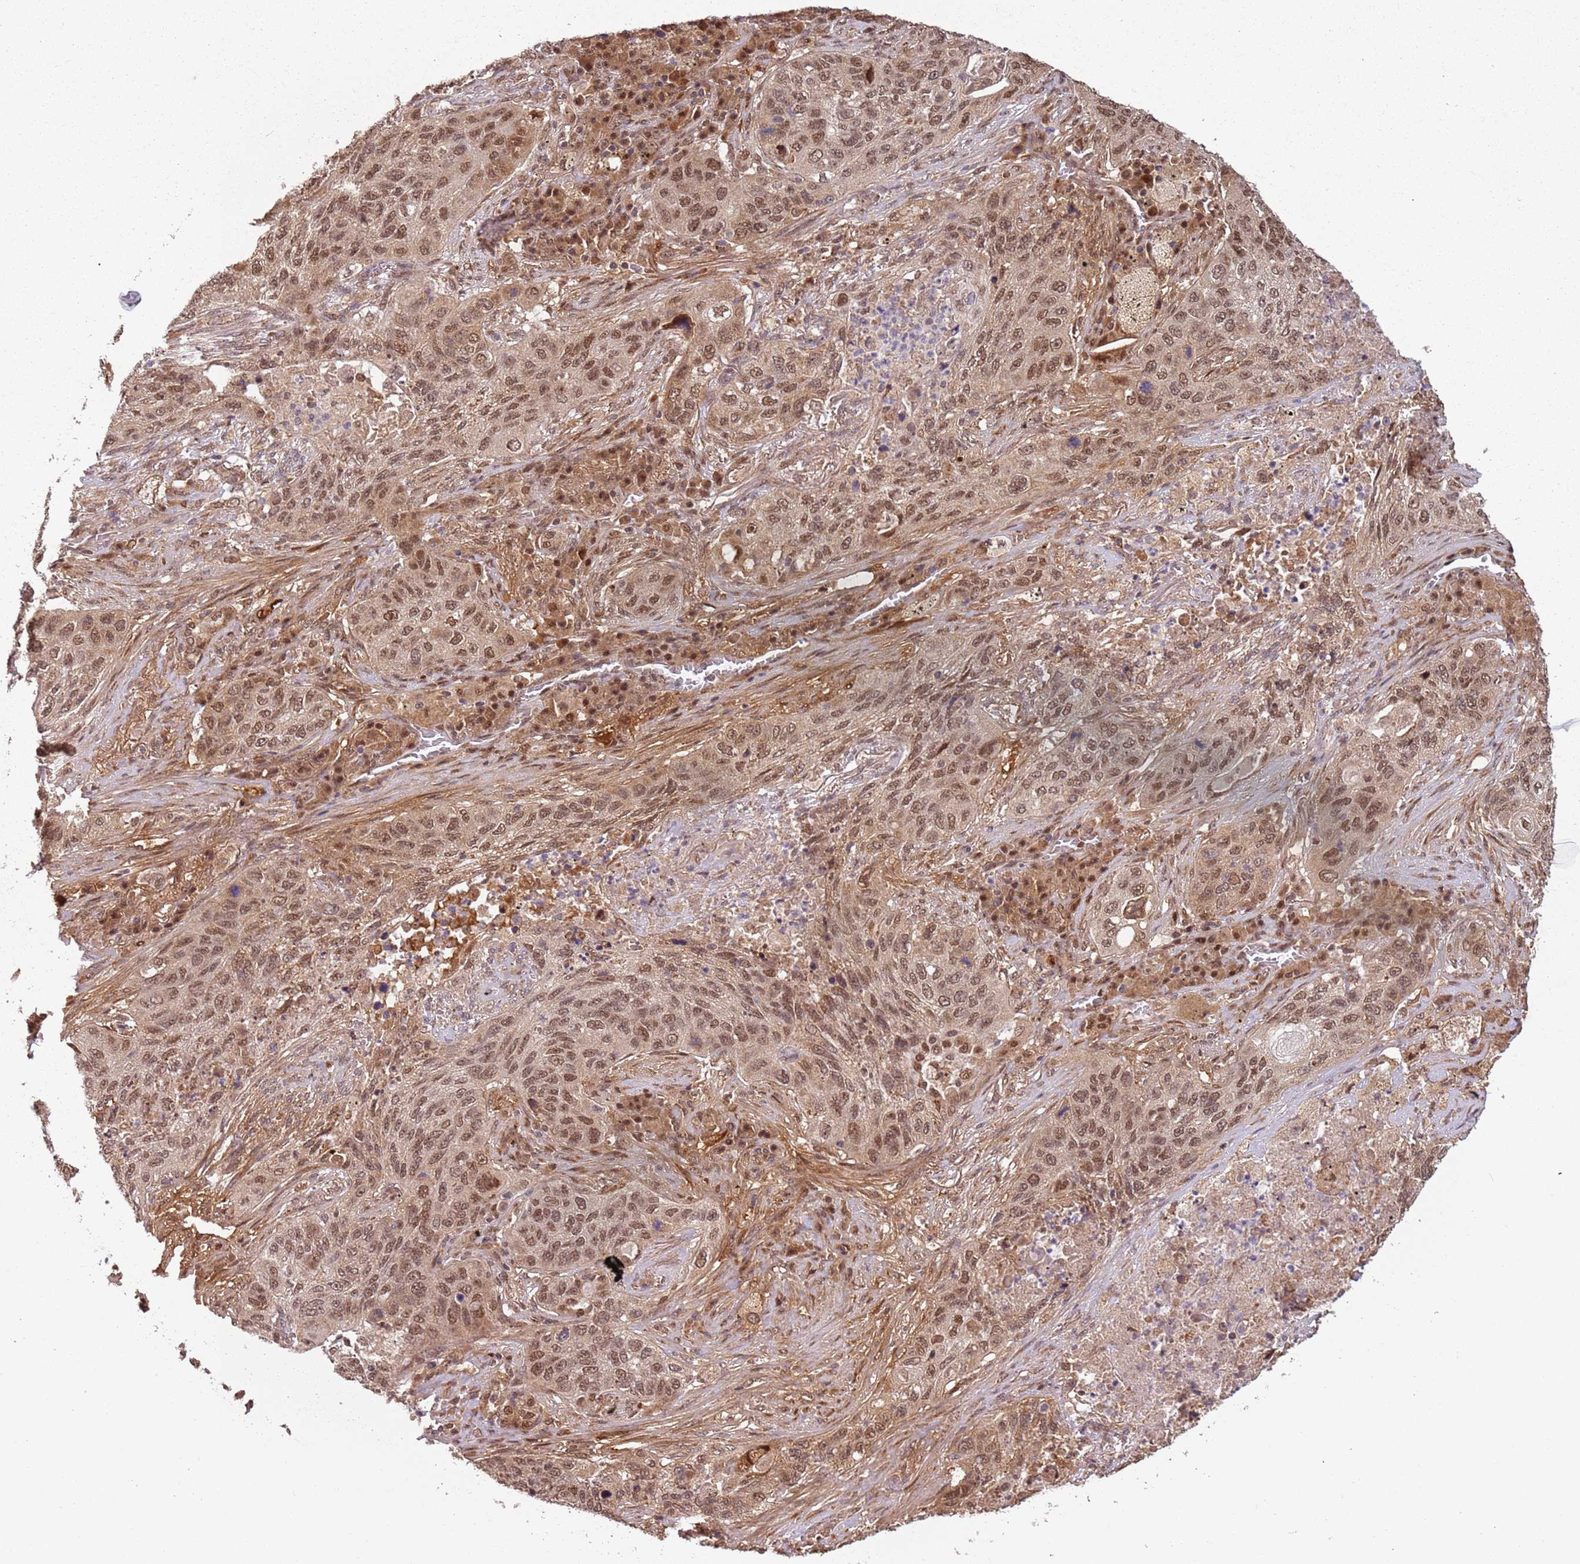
{"staining": {"intensity": "moderate", "quantity": ">75%", "location": "nuclear"}, "tissue": "lung cancer", "cell_type": "Tumor cells", "image_type": "cancer", "snomed": [{"axis": "morphology", "description": "Squamous cell carcinoma, NOS"}, {"axis": "topography", "description": "Lung"}], "caption": "Moderate nuclear staining for a protein is identified in about >75% of tumor cells of lung cancer (squamous cell carcinoma) using IHC.", "gene": "POLR3H", "patient": {"sex": "female", "age": 63}}